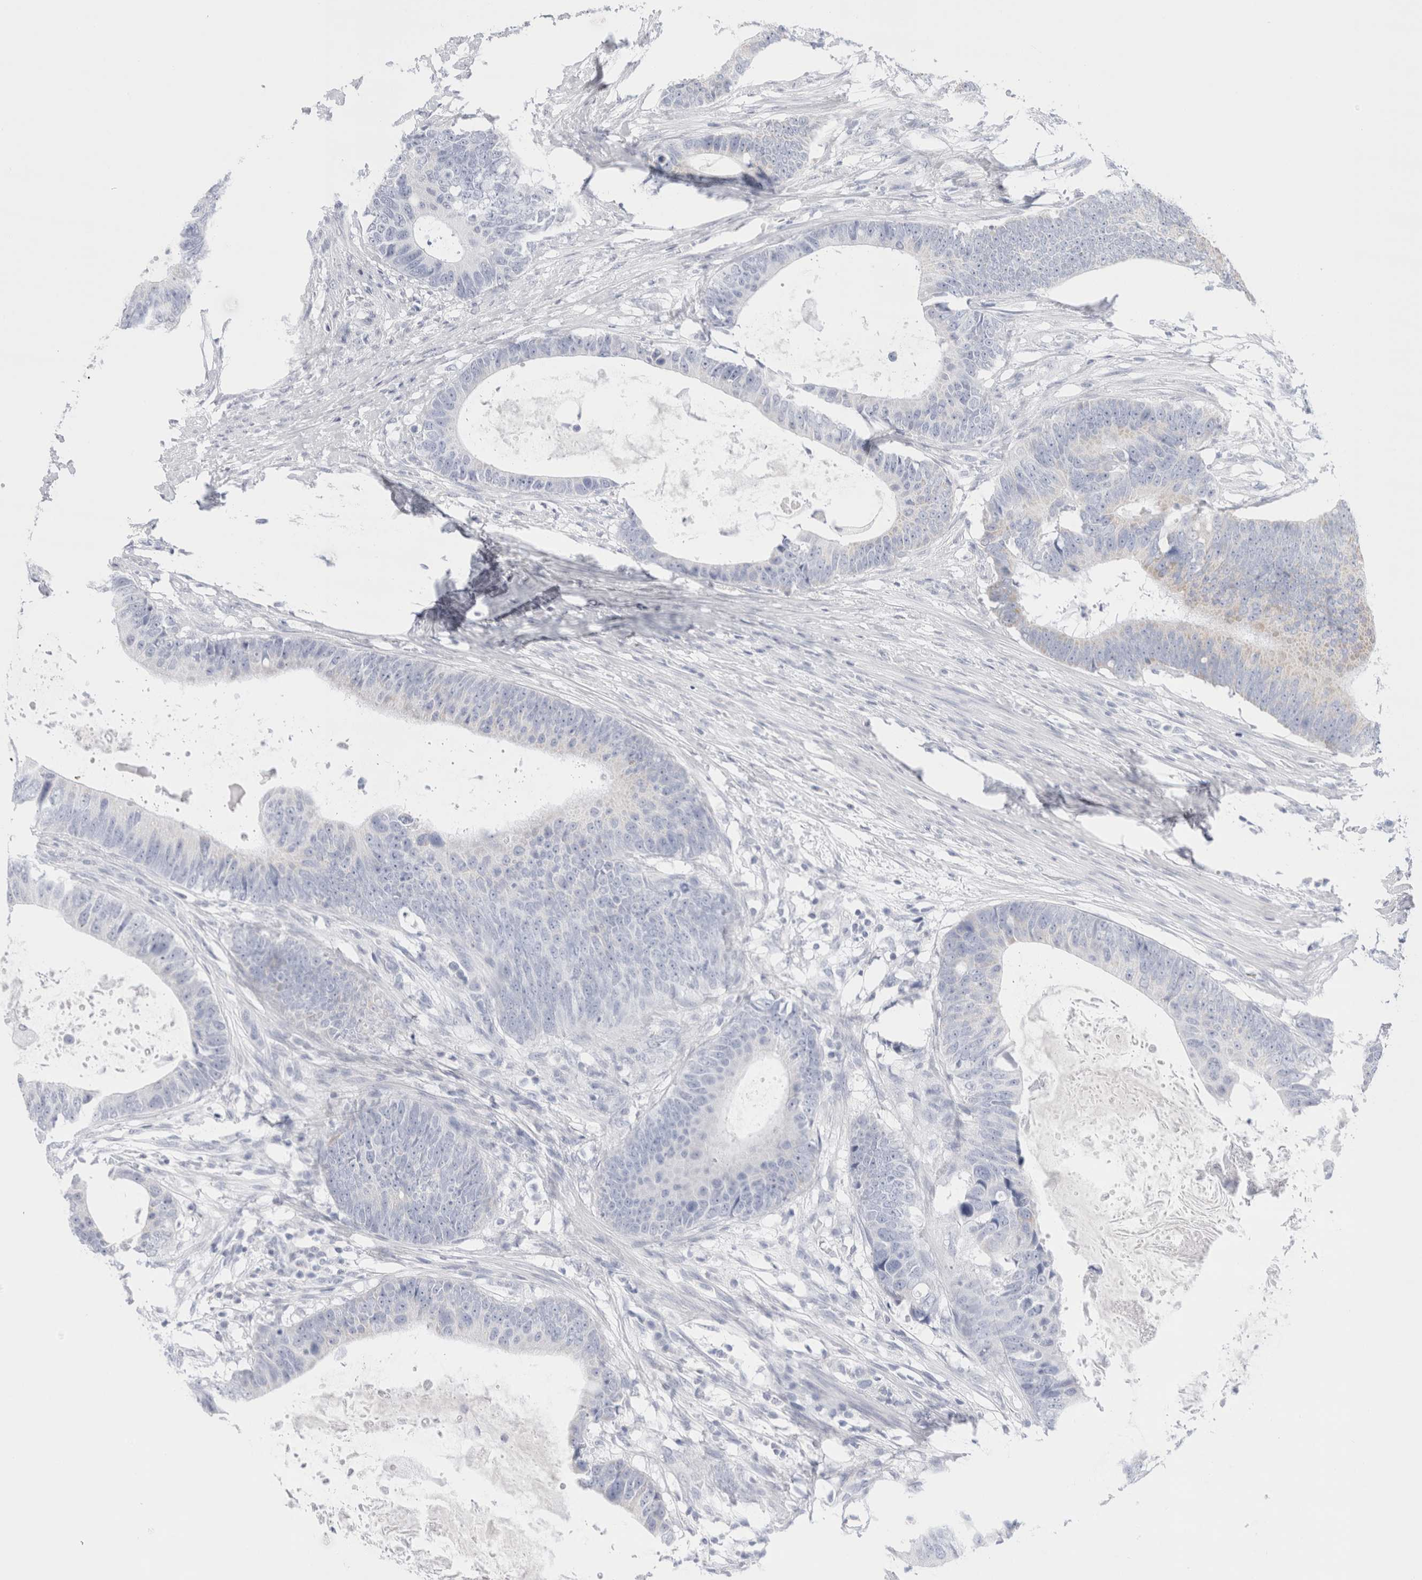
{"staining": {"intensity": "negative", "quantity": "none", "location": "none"}, "tissue": "colorectal cancer", "cell_type": "Tumor cells", "image_type": "cancer", "snomed": [{"axis": "morphology", "description": "Adenocarcinoma, NOS"}, {"axis": "topography", "description": "Colon"}], "caption": "Immunohistochemistry (IHC) of human colorectal cancer exhibits no expression in tumor cells.", "gene": "ECHDC2", "patient": {"sex": "male", "age": 56}}